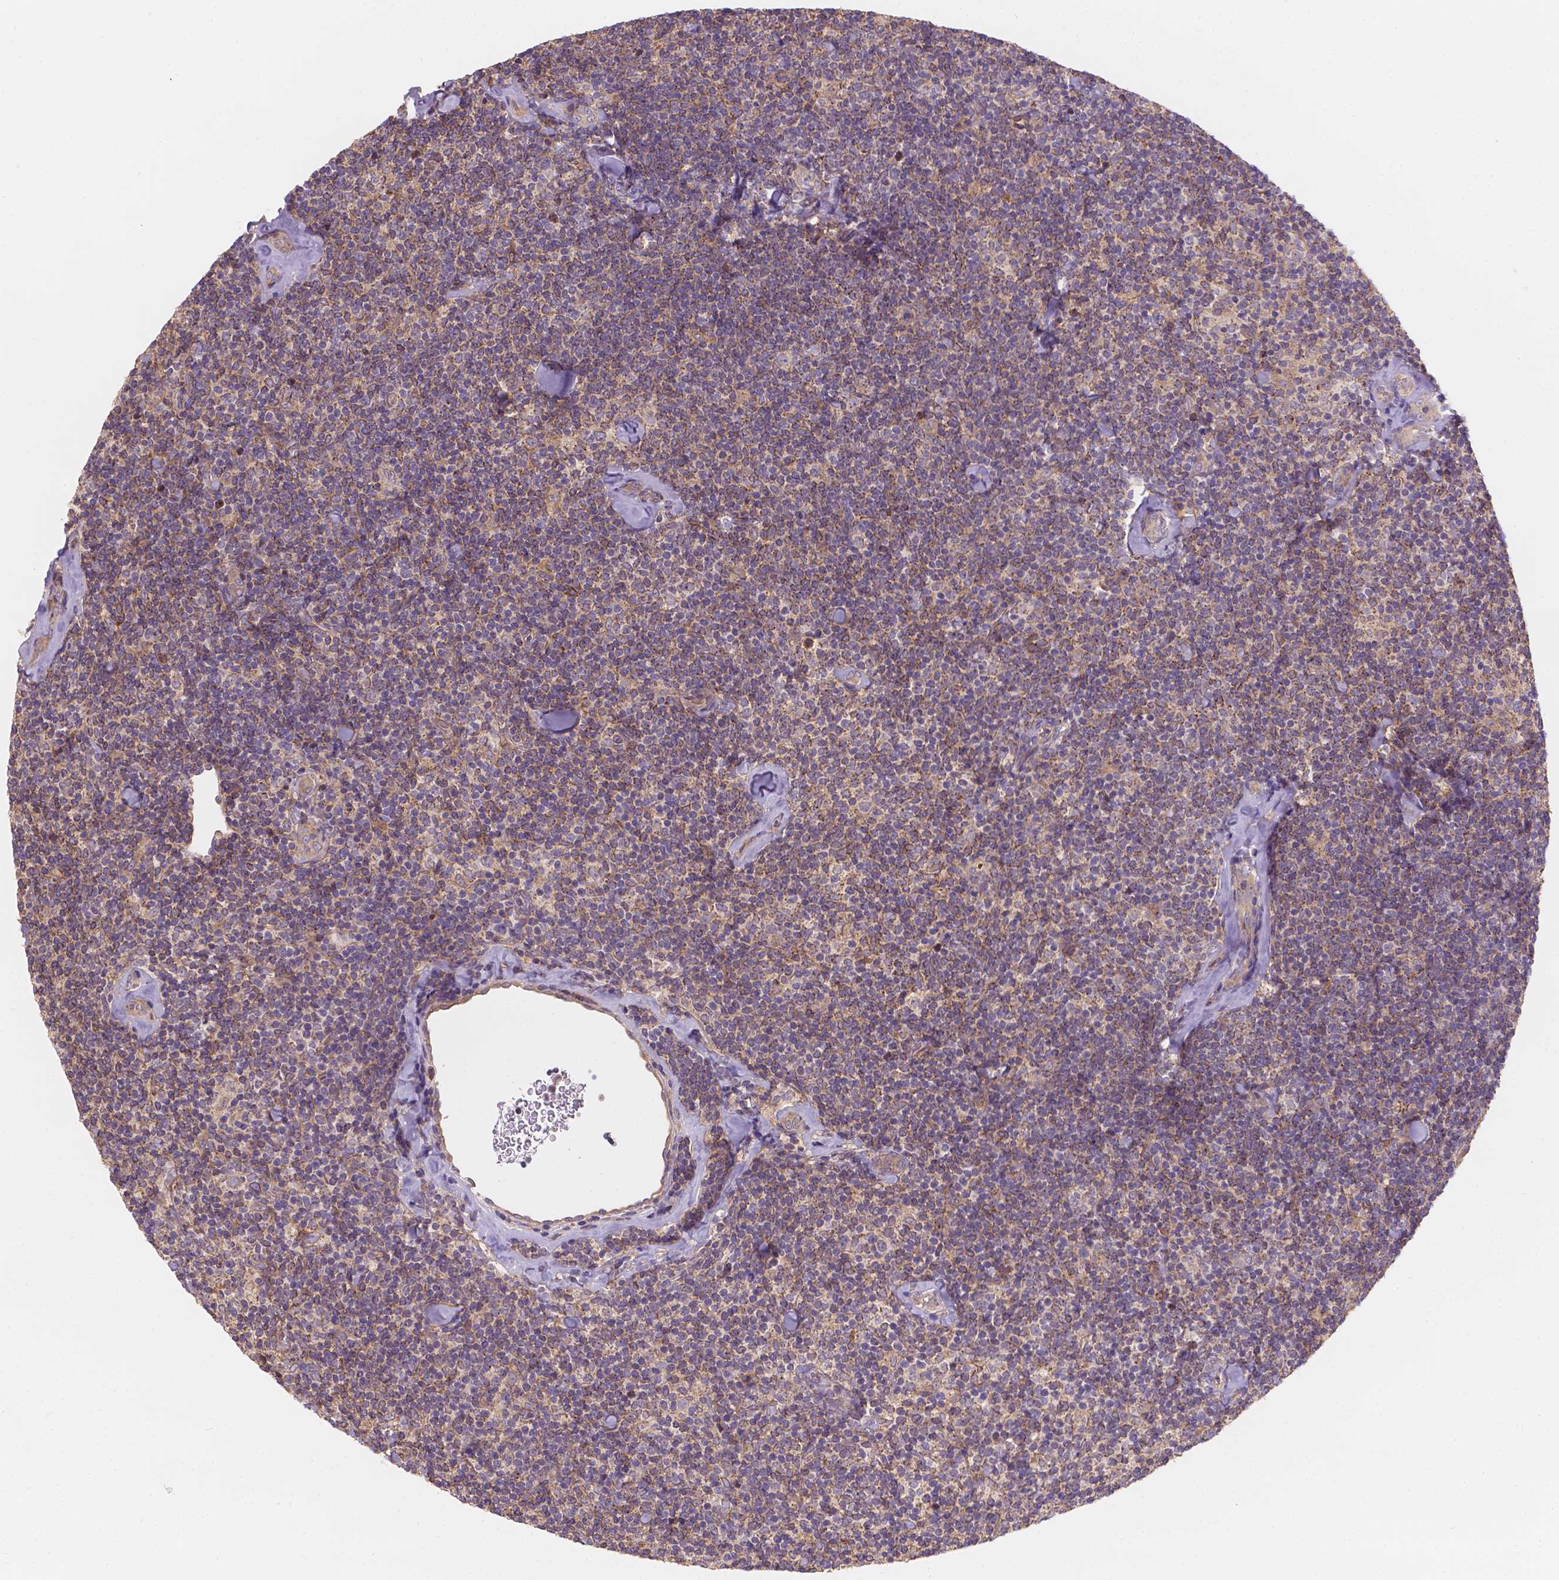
{"staining": {"intensity": "moderate", "quantity": ">75%", "location": "cytoplasmic/membranous"}, "tissue": "lymphoma", "cell_type": "Tumor cells", "image_type": "cancer", "snomed": [{"axis": "morphology", "description": "Malignant lymphoma, non-Hodgkin's type, Low grade"}, {"axis": "topography", "description": "Lymph node"}], "caption": "Lymphoma stained for a protein (brown) displays moderate cytoplasmic/membranous positive staining in approximately >75% of tumor cells.", "gene": "CDK10", "patient": {"sex": "female", "age": 56}}